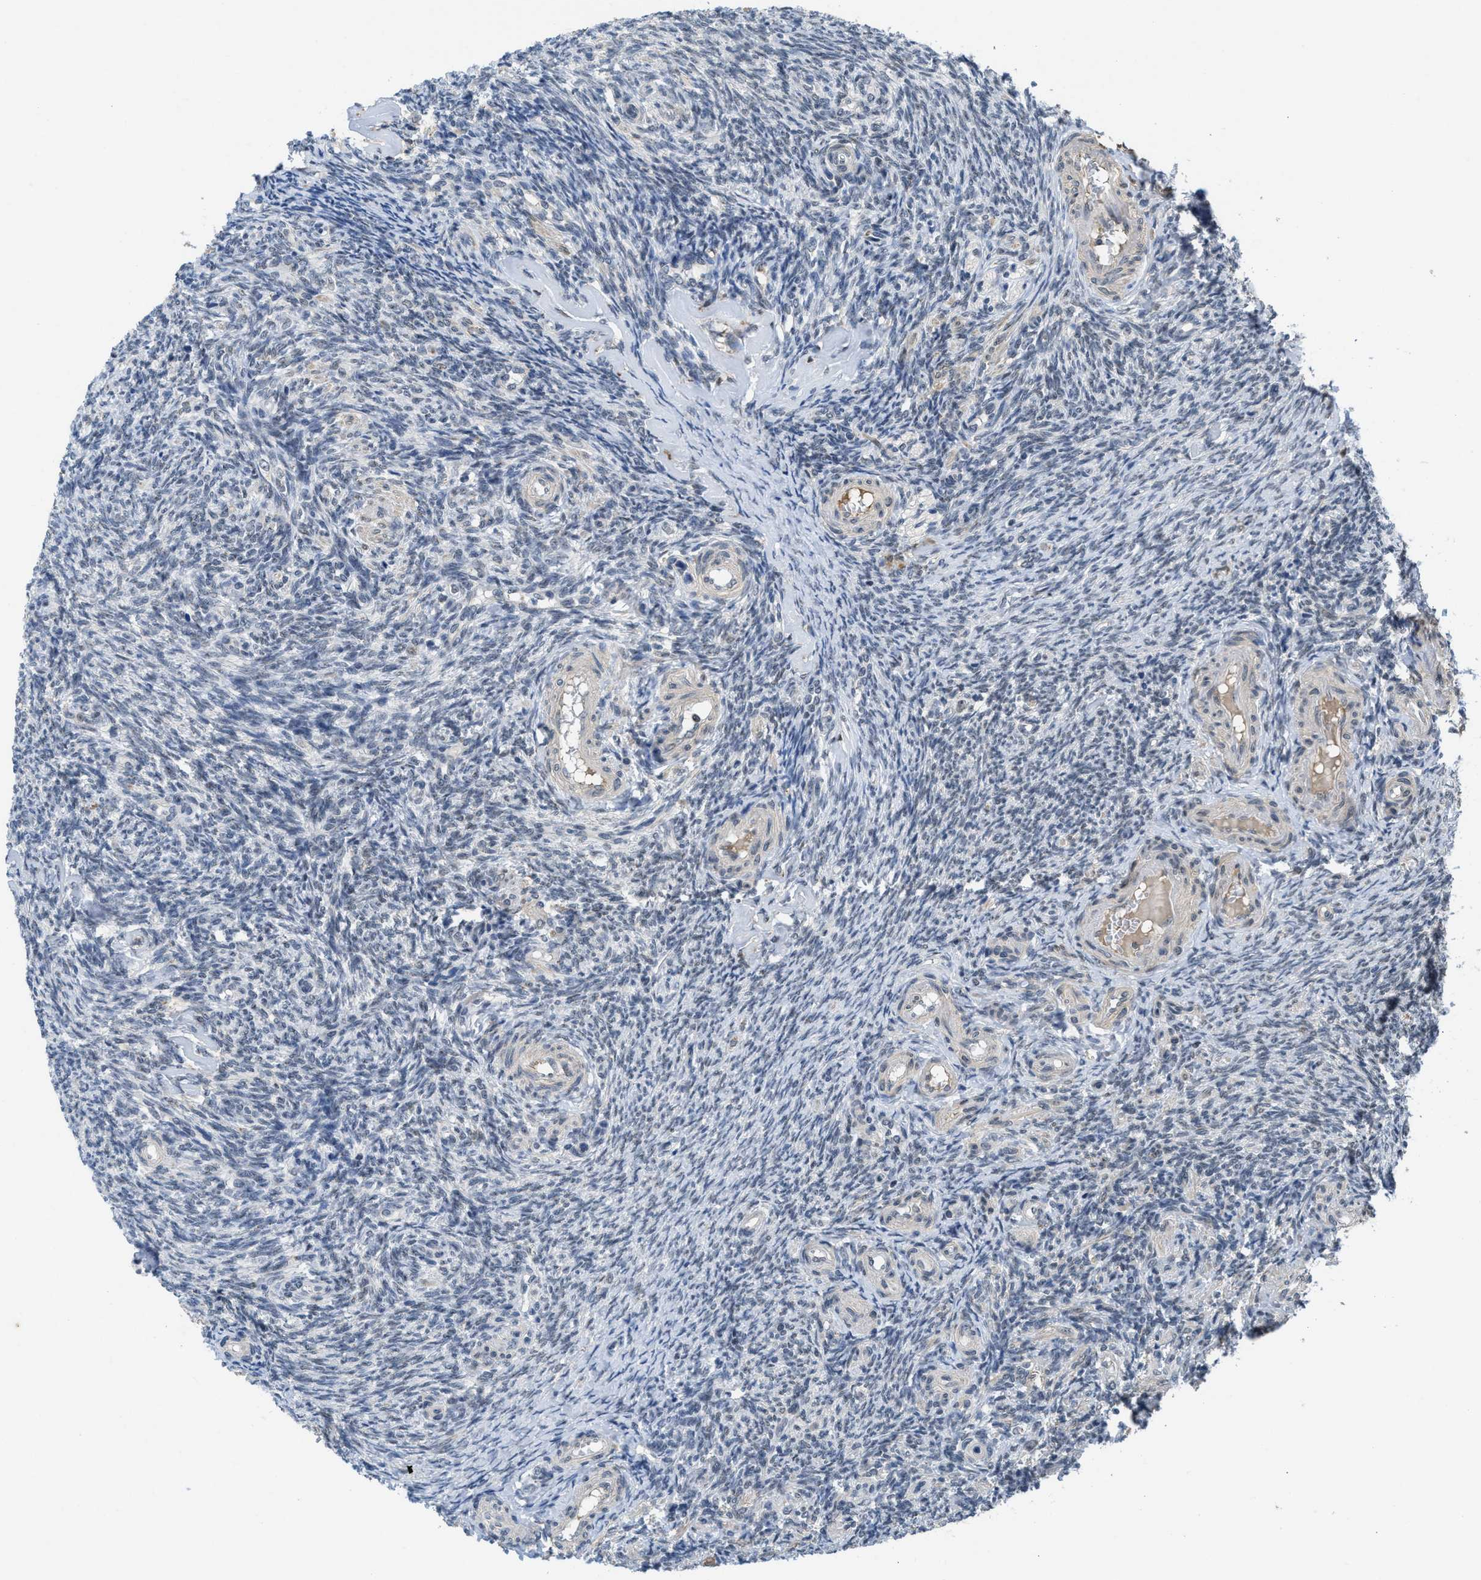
{"staining": {"intensity": "moderate", "quantity": ">75%", "location": "nuclear"}, "tissue": "ovary", "cell_type": "Follicle cells", "image_type": "normal", "snomed": [{"axis": "morphology", "description": "Normal tissue, NOS"}, {"axis": "topography", "description": "Ovary"}], "caption": "Immunohistochemical staining of unremarkable ovary exhibits >75% levels of moderate nuclear protein positivity in about >75% of follicle cells.", "gene": "TERF2IP", "patient": {"sex": "female", "age": 41}}